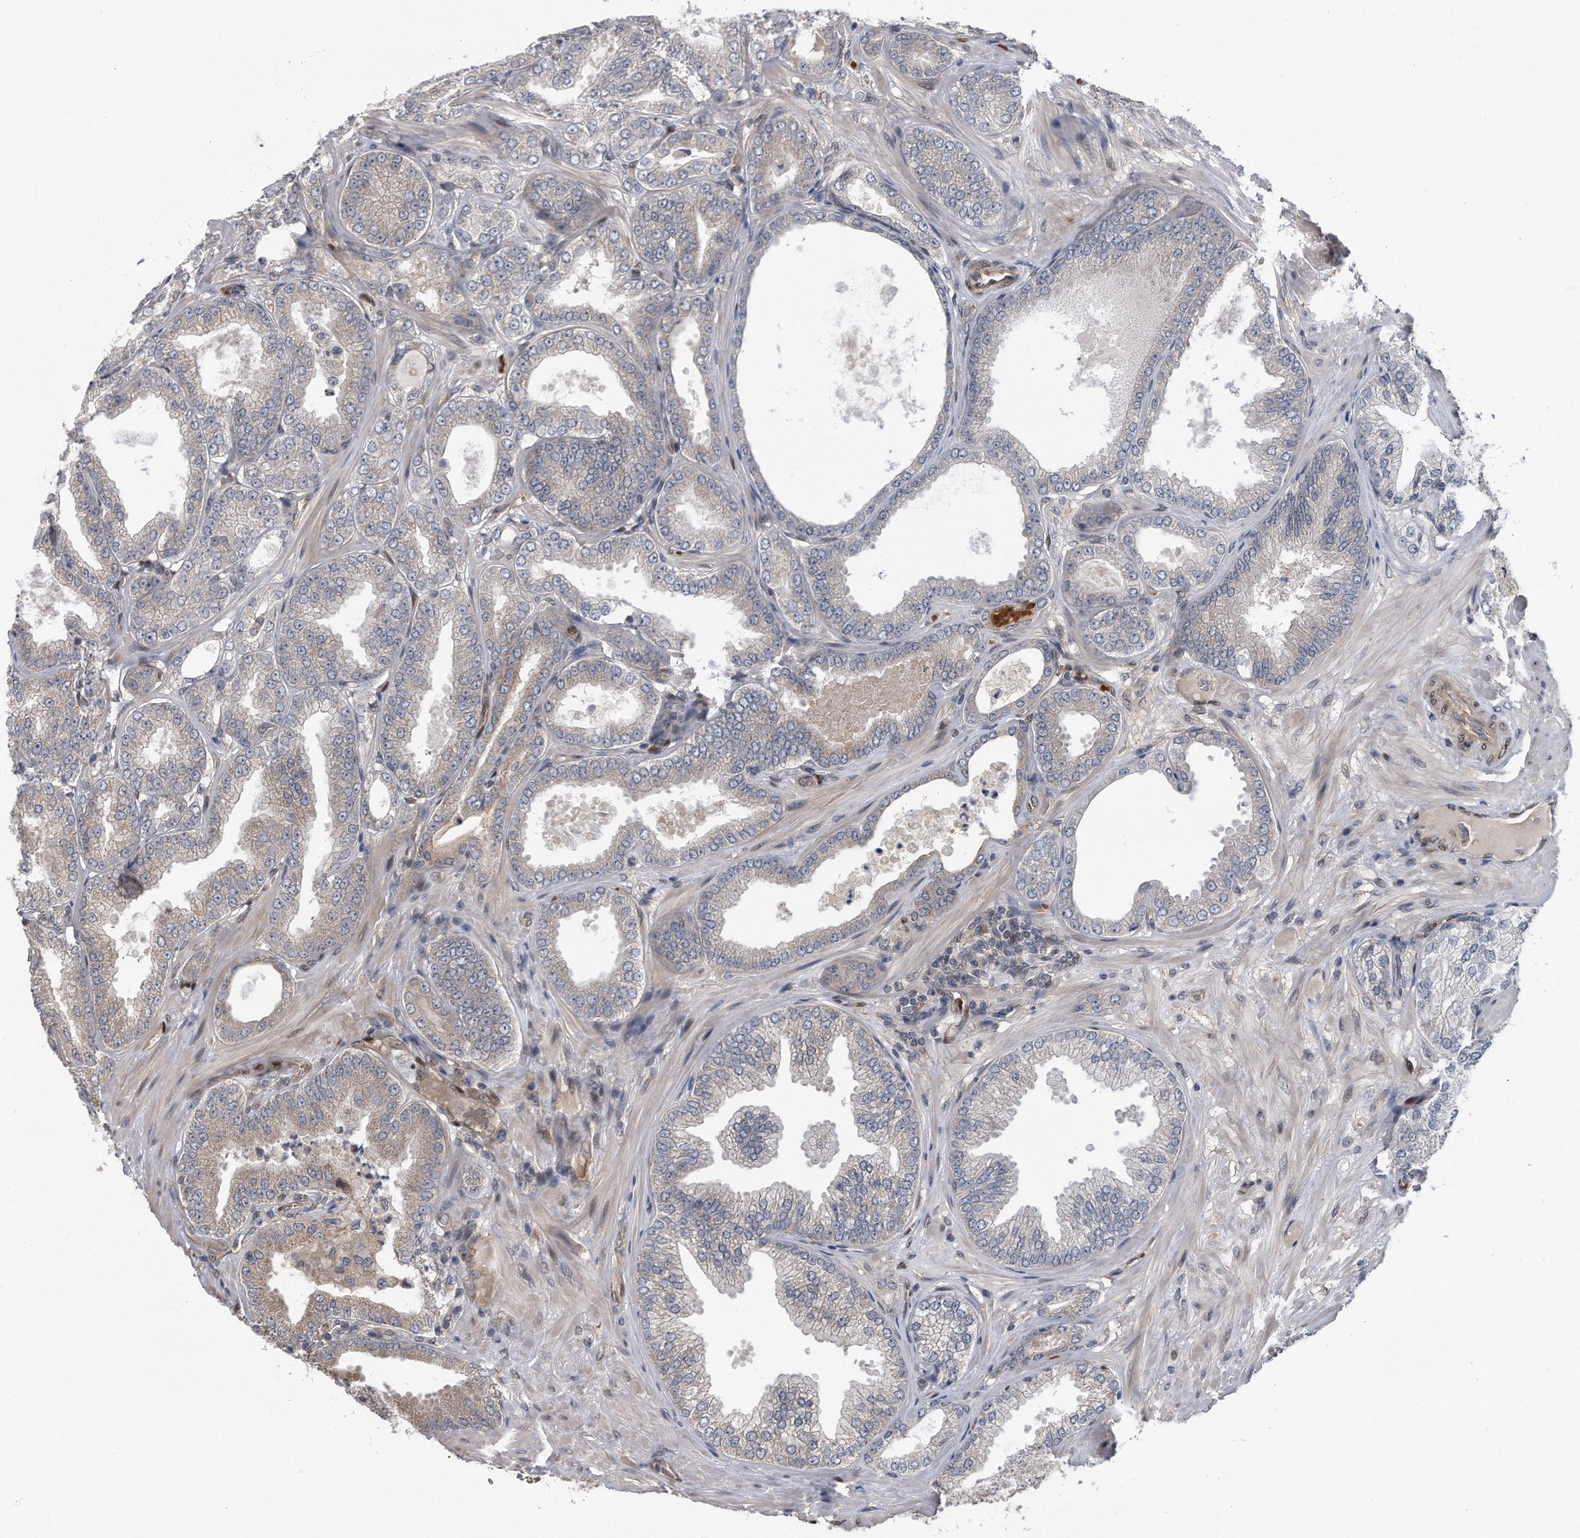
{"staining": {"intensity": "negative", "quantity": "none", "location": "none"}, "tissue": "prostate cancer", "cell_type": "Tumor cells", "image_type": "cancer", "snomed": [{"axis": "morphology", "description": "Adenocarcinoma, Low grade"}, {"axis": "topography", "description": "Prostate"}], "caption": "Tumor cells are negative for protein expression in human prostate cancer.", "gene": "ZNF79", "patient": {"sex": "male", "age": 63}}